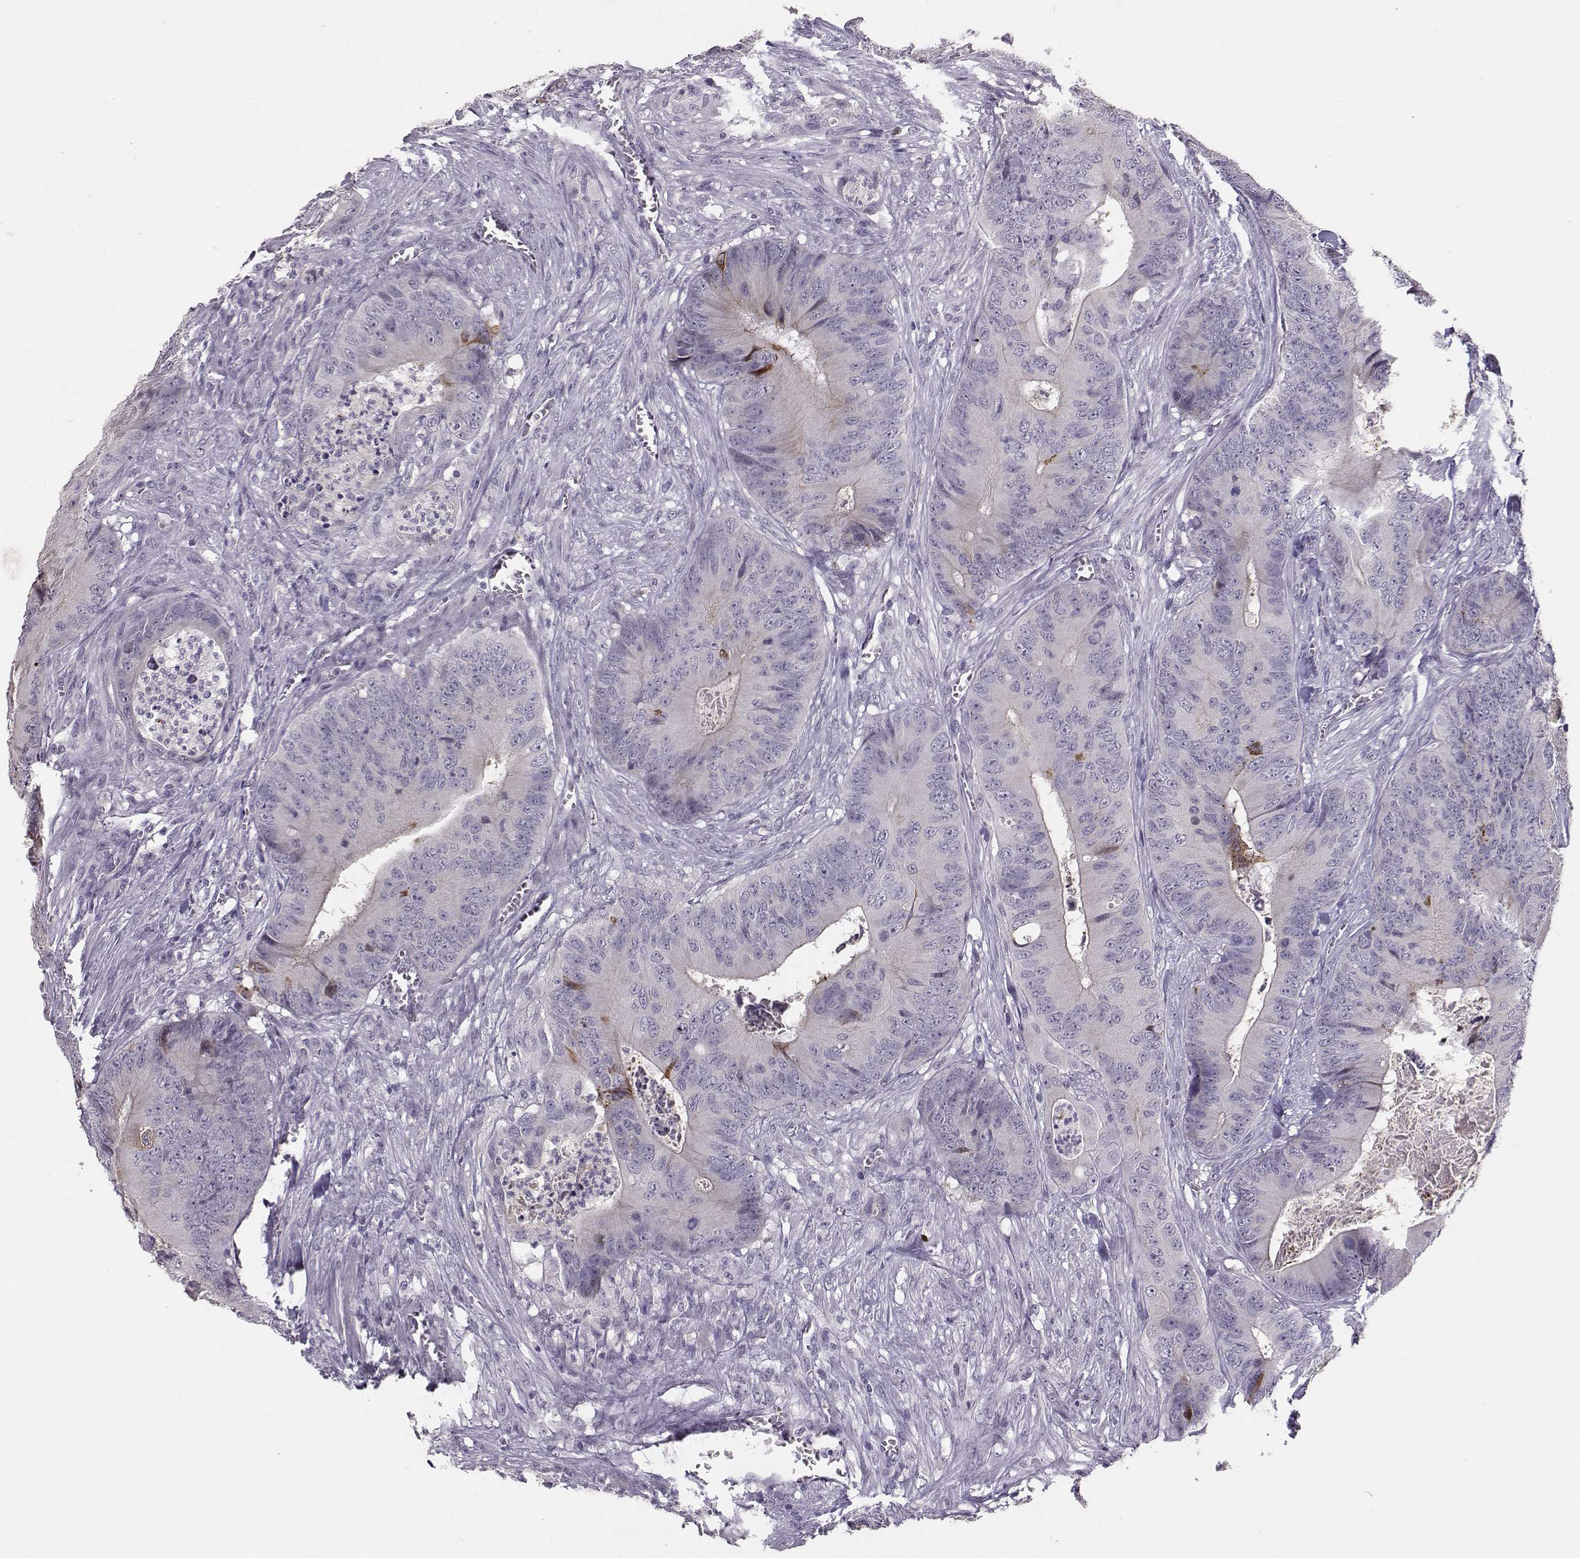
{"staining": {"intensity": "moderate", "quantity": "<25%", "location": "cytoplasmic/membranous"}, "tissue": "colorectal cancer", "cell_type": "Tumor cells", "image_type": "cancer", "snomed": [{"axis": "morphology", "description": "Adenocarcinoma, NOS"}, {"axis": "topography", "description": "Colon"}], "caption": "Immunohistochemistry (IHC) of human colorectal adenocarcinoma exhibits low levels of moderate cytoplasmic/membranous expression in approximately <25% of tumor cells.", "gene": "PKP2", "patient": {"sex": "male", "age": 84}}